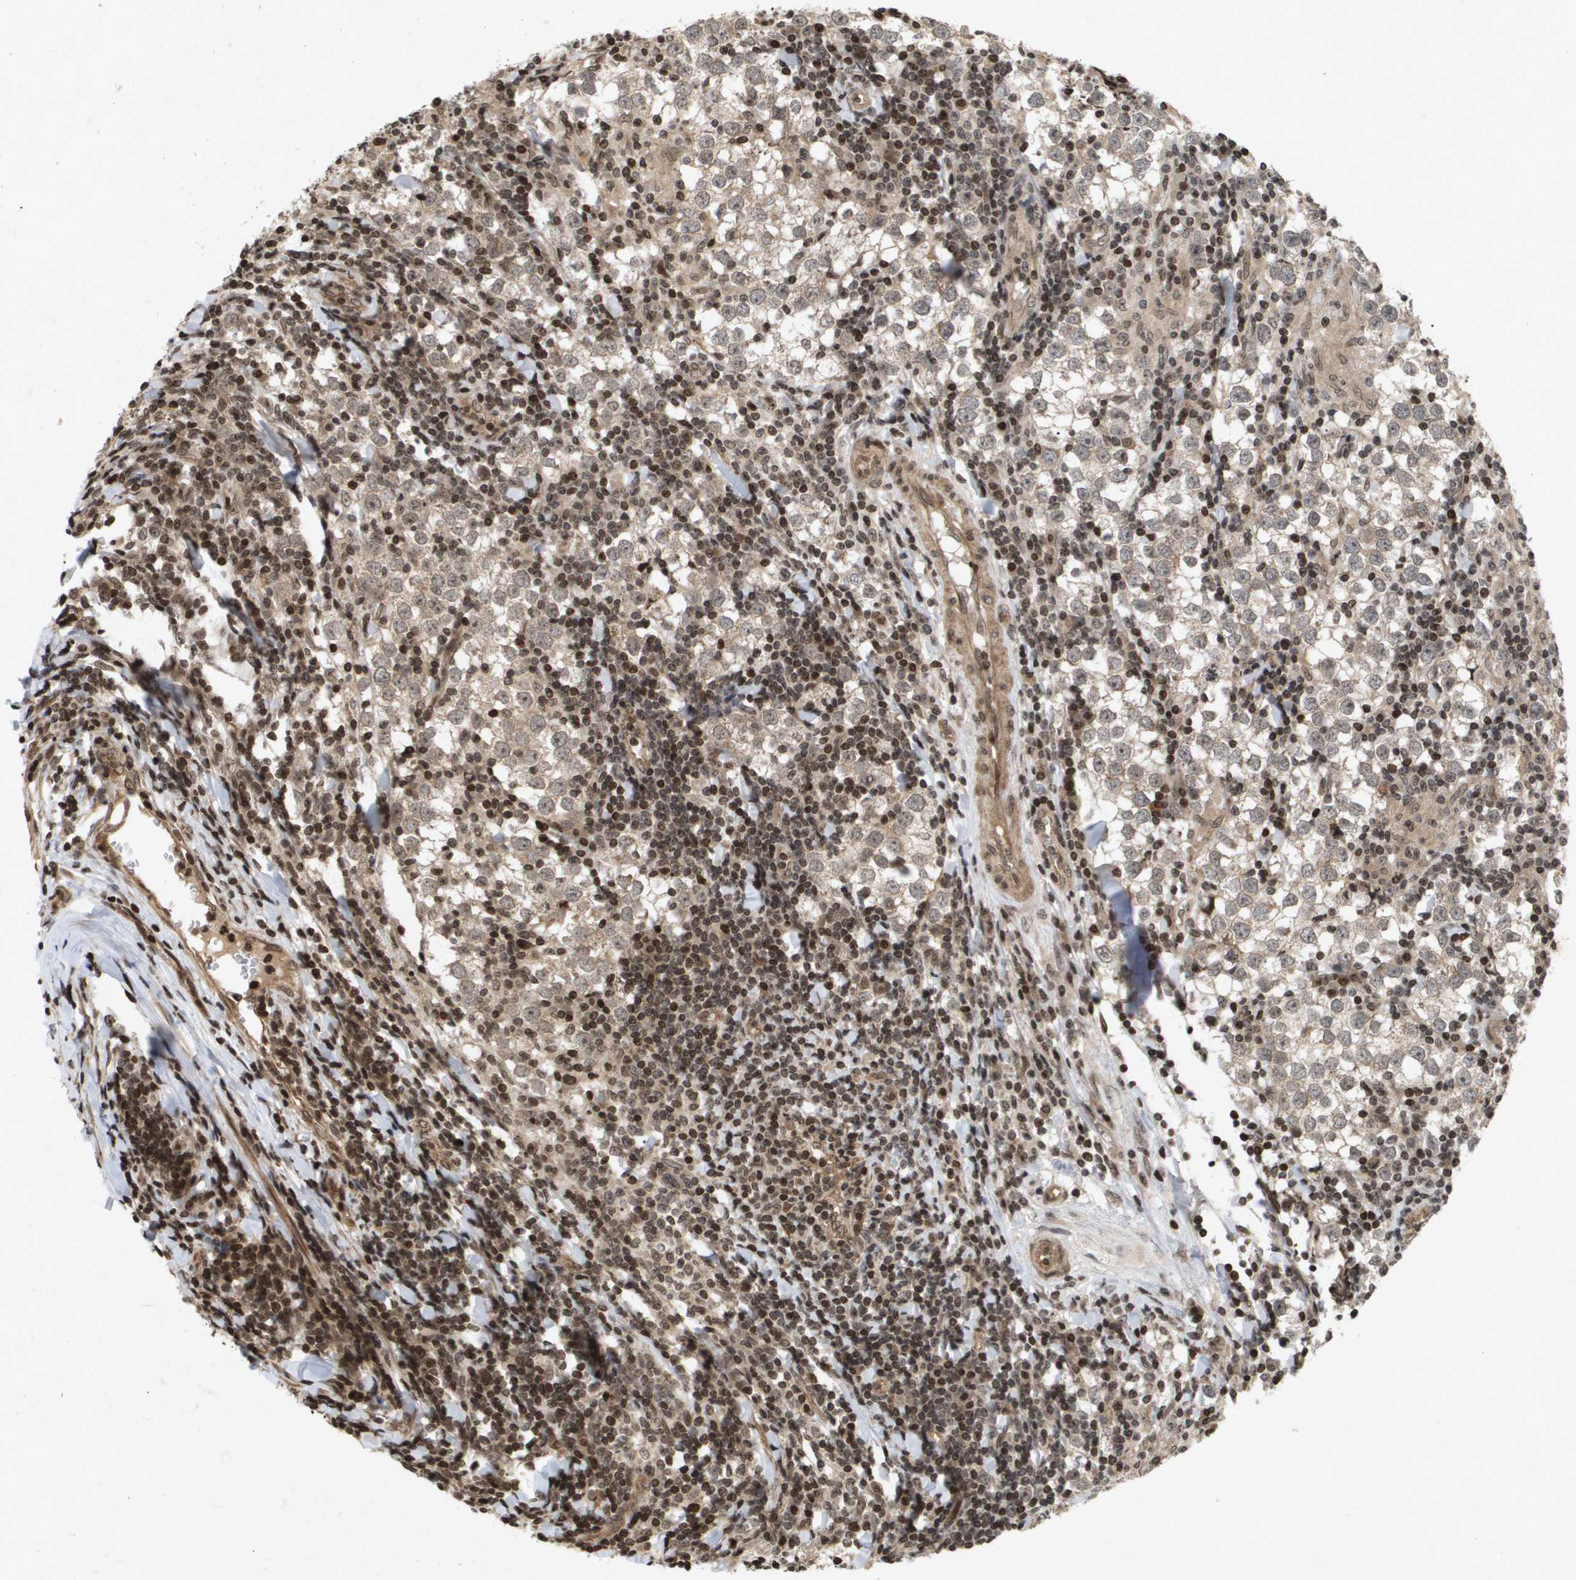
{"staining": {"intensity": "weak", "quantity": ">75%", "location": "cytoplasmic/membranous"}, "tissue": "testis cancer", "cell_type": "Tumor cells", "image_type": "cancer", "snomed": [{"axis": "morphology", "description": "Seminoma, NOS"}, {"axis": "morphology", "description": "Carcinoma, Embryonal, NOS"}, {"axis": "topography", "description": "Testis"}], "caption": "Immunohistochemistry (IHC) of testis cancer exhibits low levels of weak cytoplasmic/membranous staining in approximately >75% of tumor cells.", "gene": "HSPA6", "patient": {"sex": "male", "age": 36}}